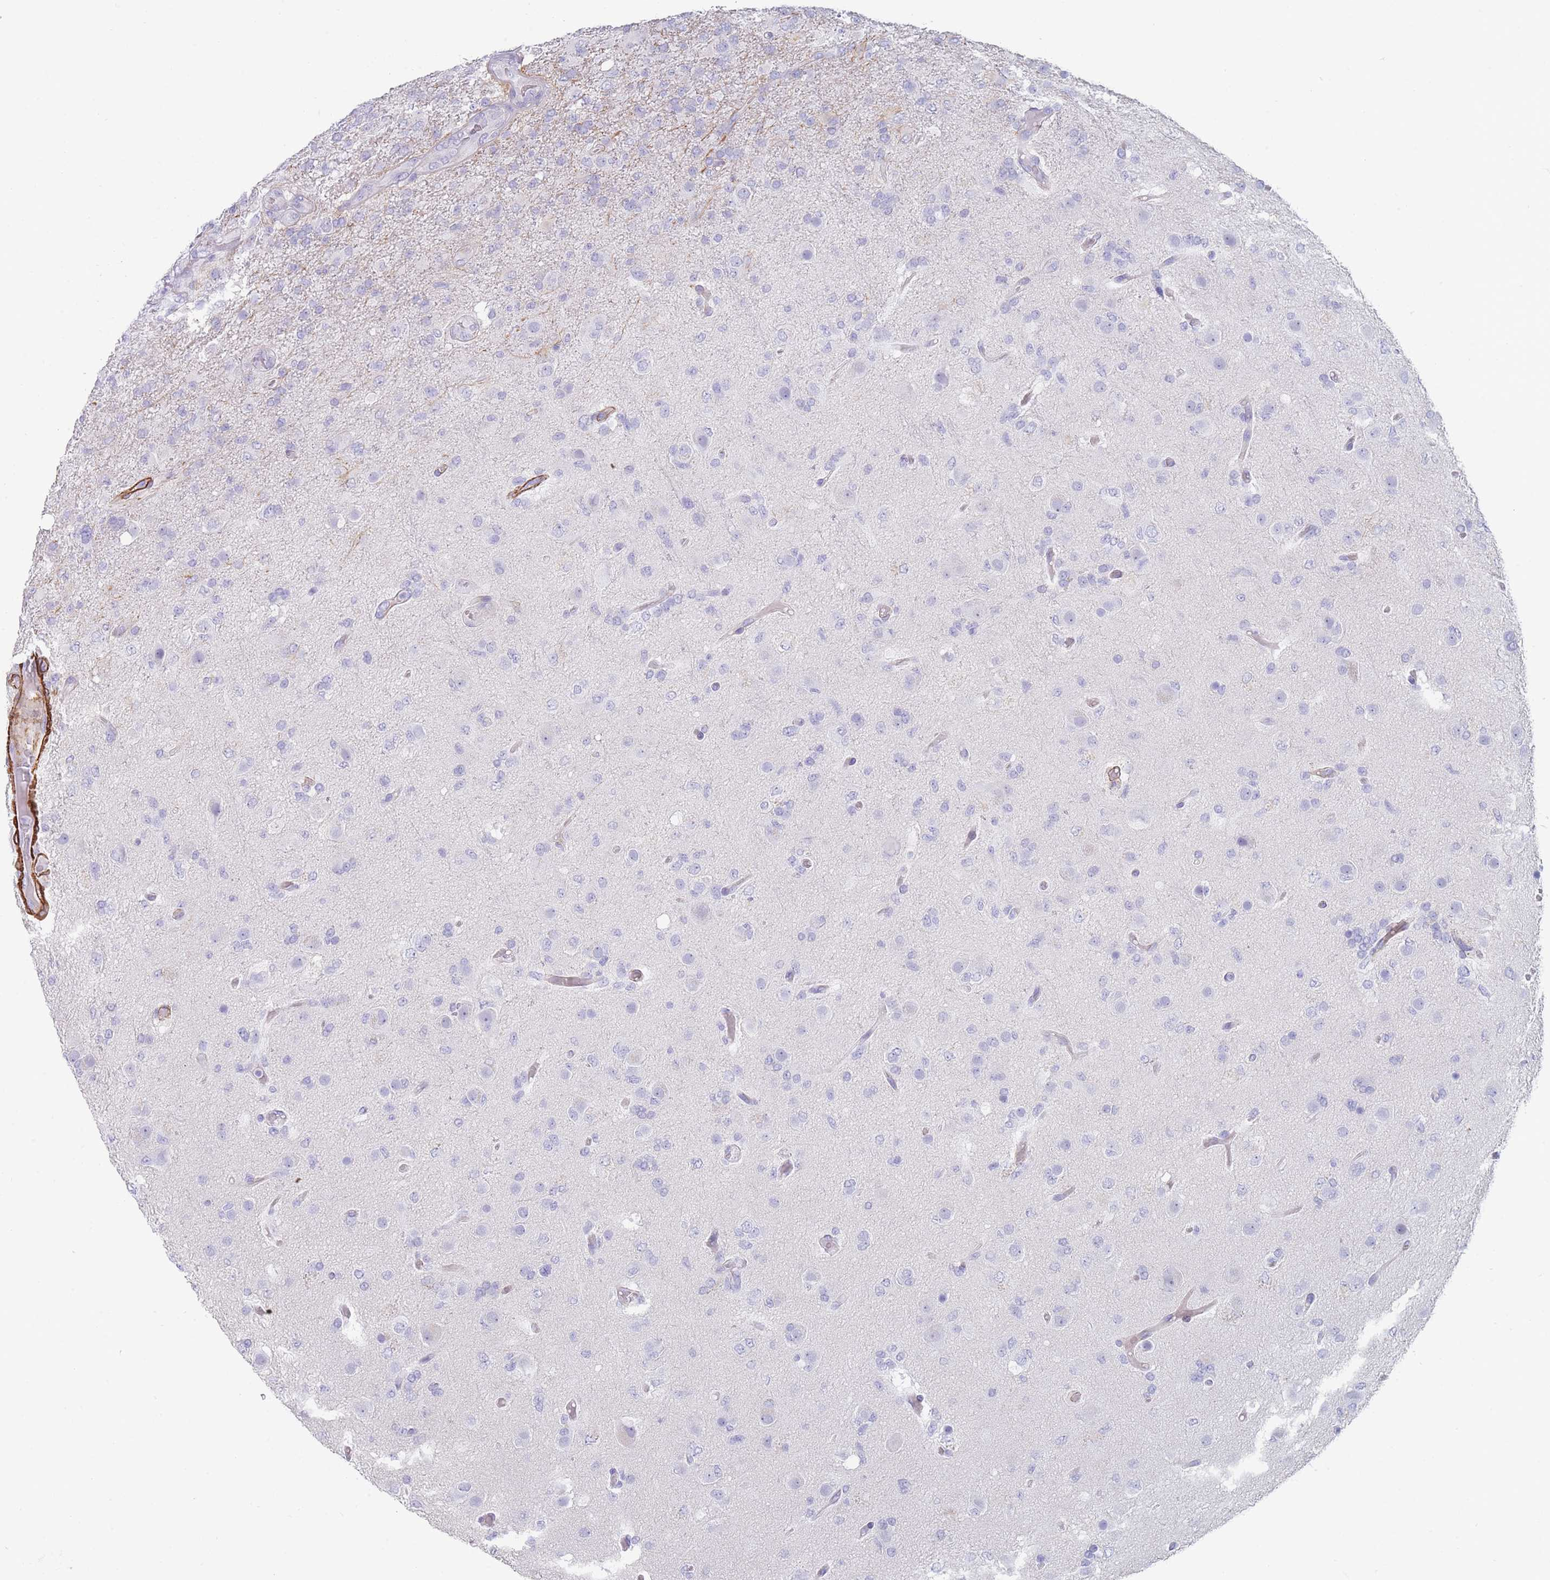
{"staining": {"intensity": "negative", "quantity": "none", "location": "none"}, "tissue": "glioma", "cell_type": "Tumor cells", "image_type": "cancer", "snomed": [{"axis": "morphology", "description": "Glioma, malignant, High grade"}, {"axis": "topography", "description": "Brain"}], "caption": "The immunohistochemistry micrograph has no significant positivity in tumor cells of high-grade glioma (malignant) tissue.", "gene": "FPGS", "patient": {"sex": "female", "age": 74}}